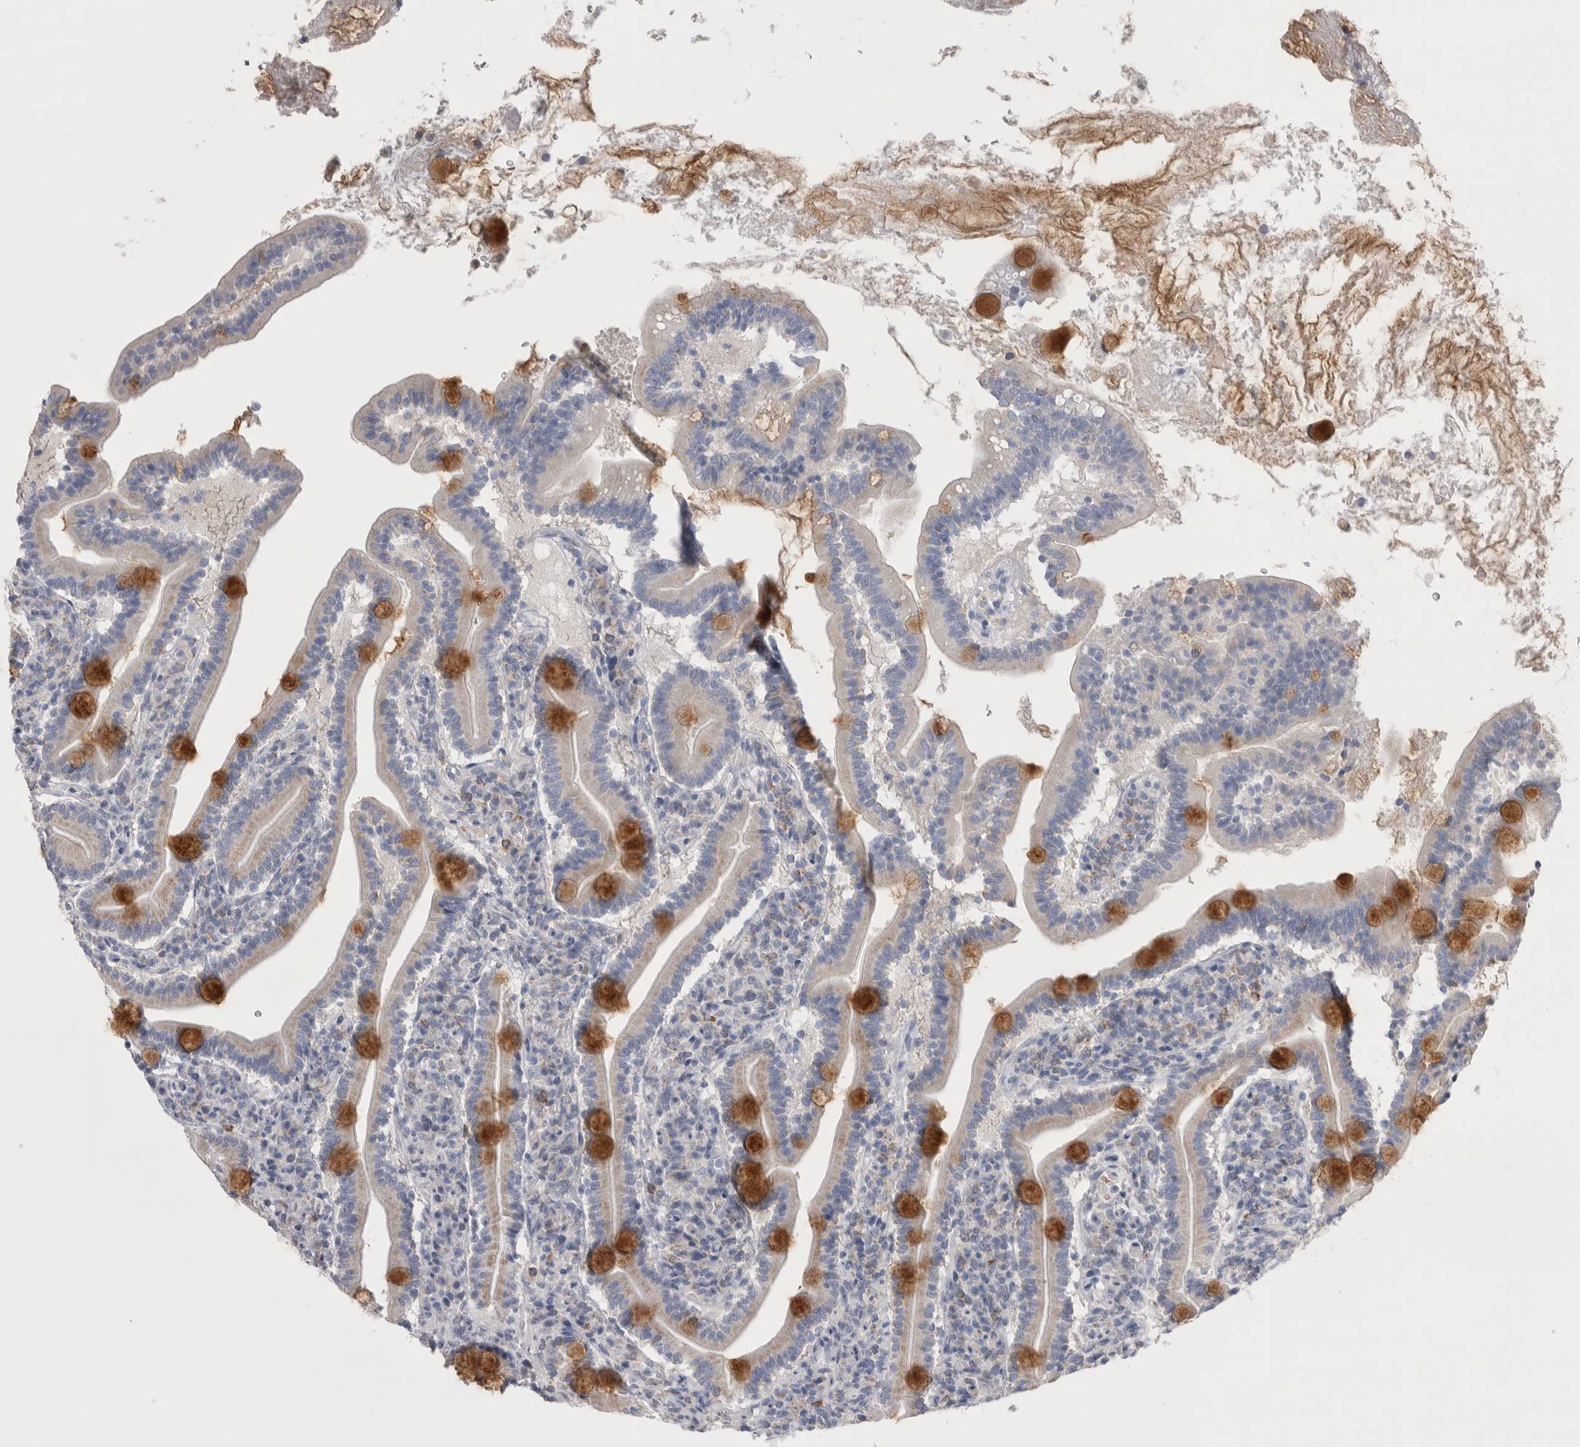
{"staining": {"intensity": "strong", "quantity": "25%-75%", "location": "cytoplasmic/membranous"}, "tissue": "duodenum", "cell_type": "Glandular cells", "image_type": "normal", "snomed": [{"axis": "morphology", "description": "Normal tissue, NOS"}, {"axis": "topography", "description": "Duodenum"}], "caption": "Strong cytoplasmic/membranous positivity for a protein is present in about 25%-75% of glandular cells of unremarkable duodenum using IHC.", "gene": "CCDC126", "patient": {"sex": "male", "age": 35}}